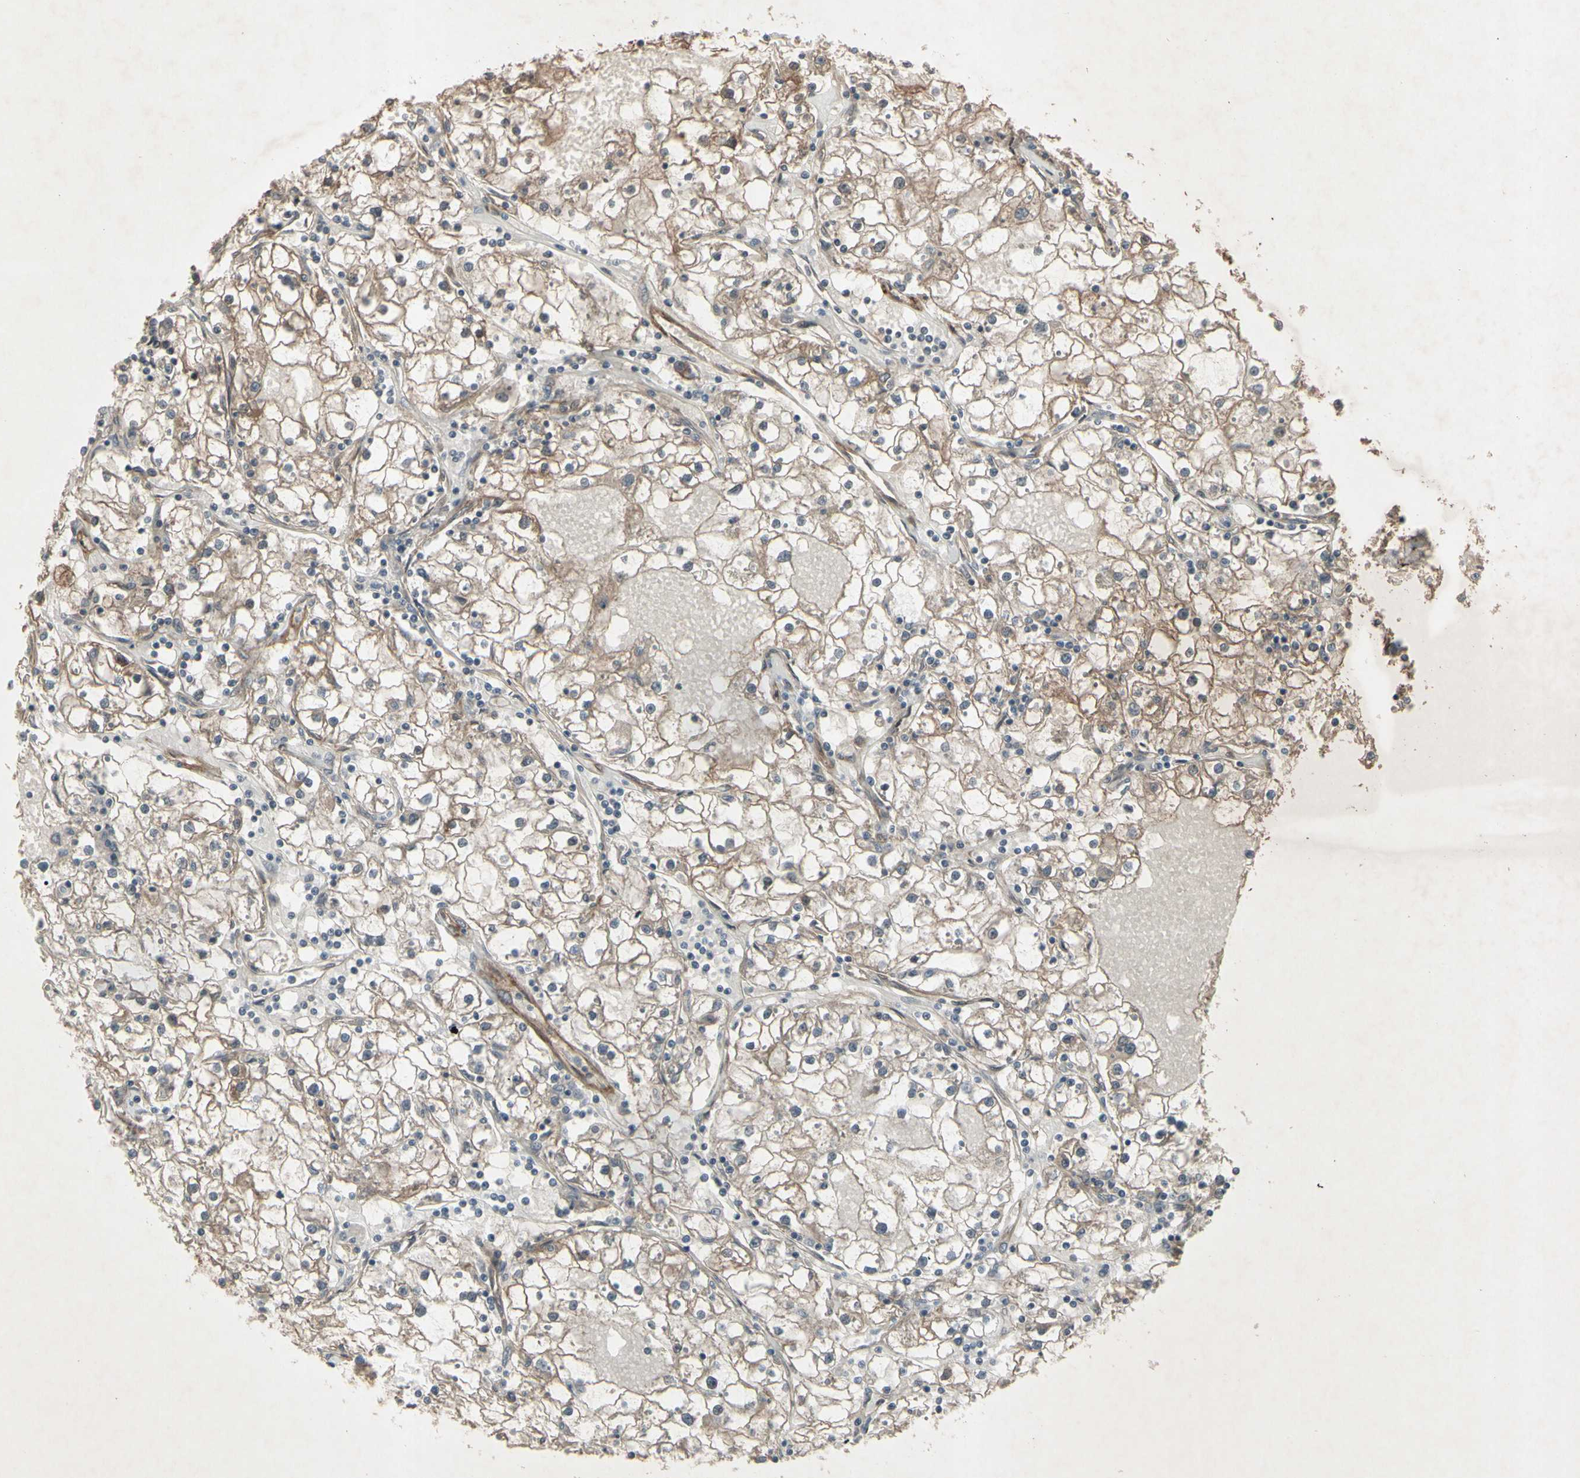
{"staining": {"intensity": "moderate", "quantity": ">75%", "location": "cytoplasmic/membranous"}, "tissue": "renal cancer", "cell_type": "Tumor cells", "image_type": "cancer", "snomed": [{"axis": "morphology", "description": "Adenocarcinoma, NOS"}, {"axis": "topography", "description": "Kidney"}], "caption": "This is an image of immunohistochemistry (IHC) staining of renal cancer (adenocarcinoma), which shows moderate expression in the cytoplasmic/membranous of tumor cells.", "gene": "JAG1", "patient": {"sex": "male", "age": 56}}